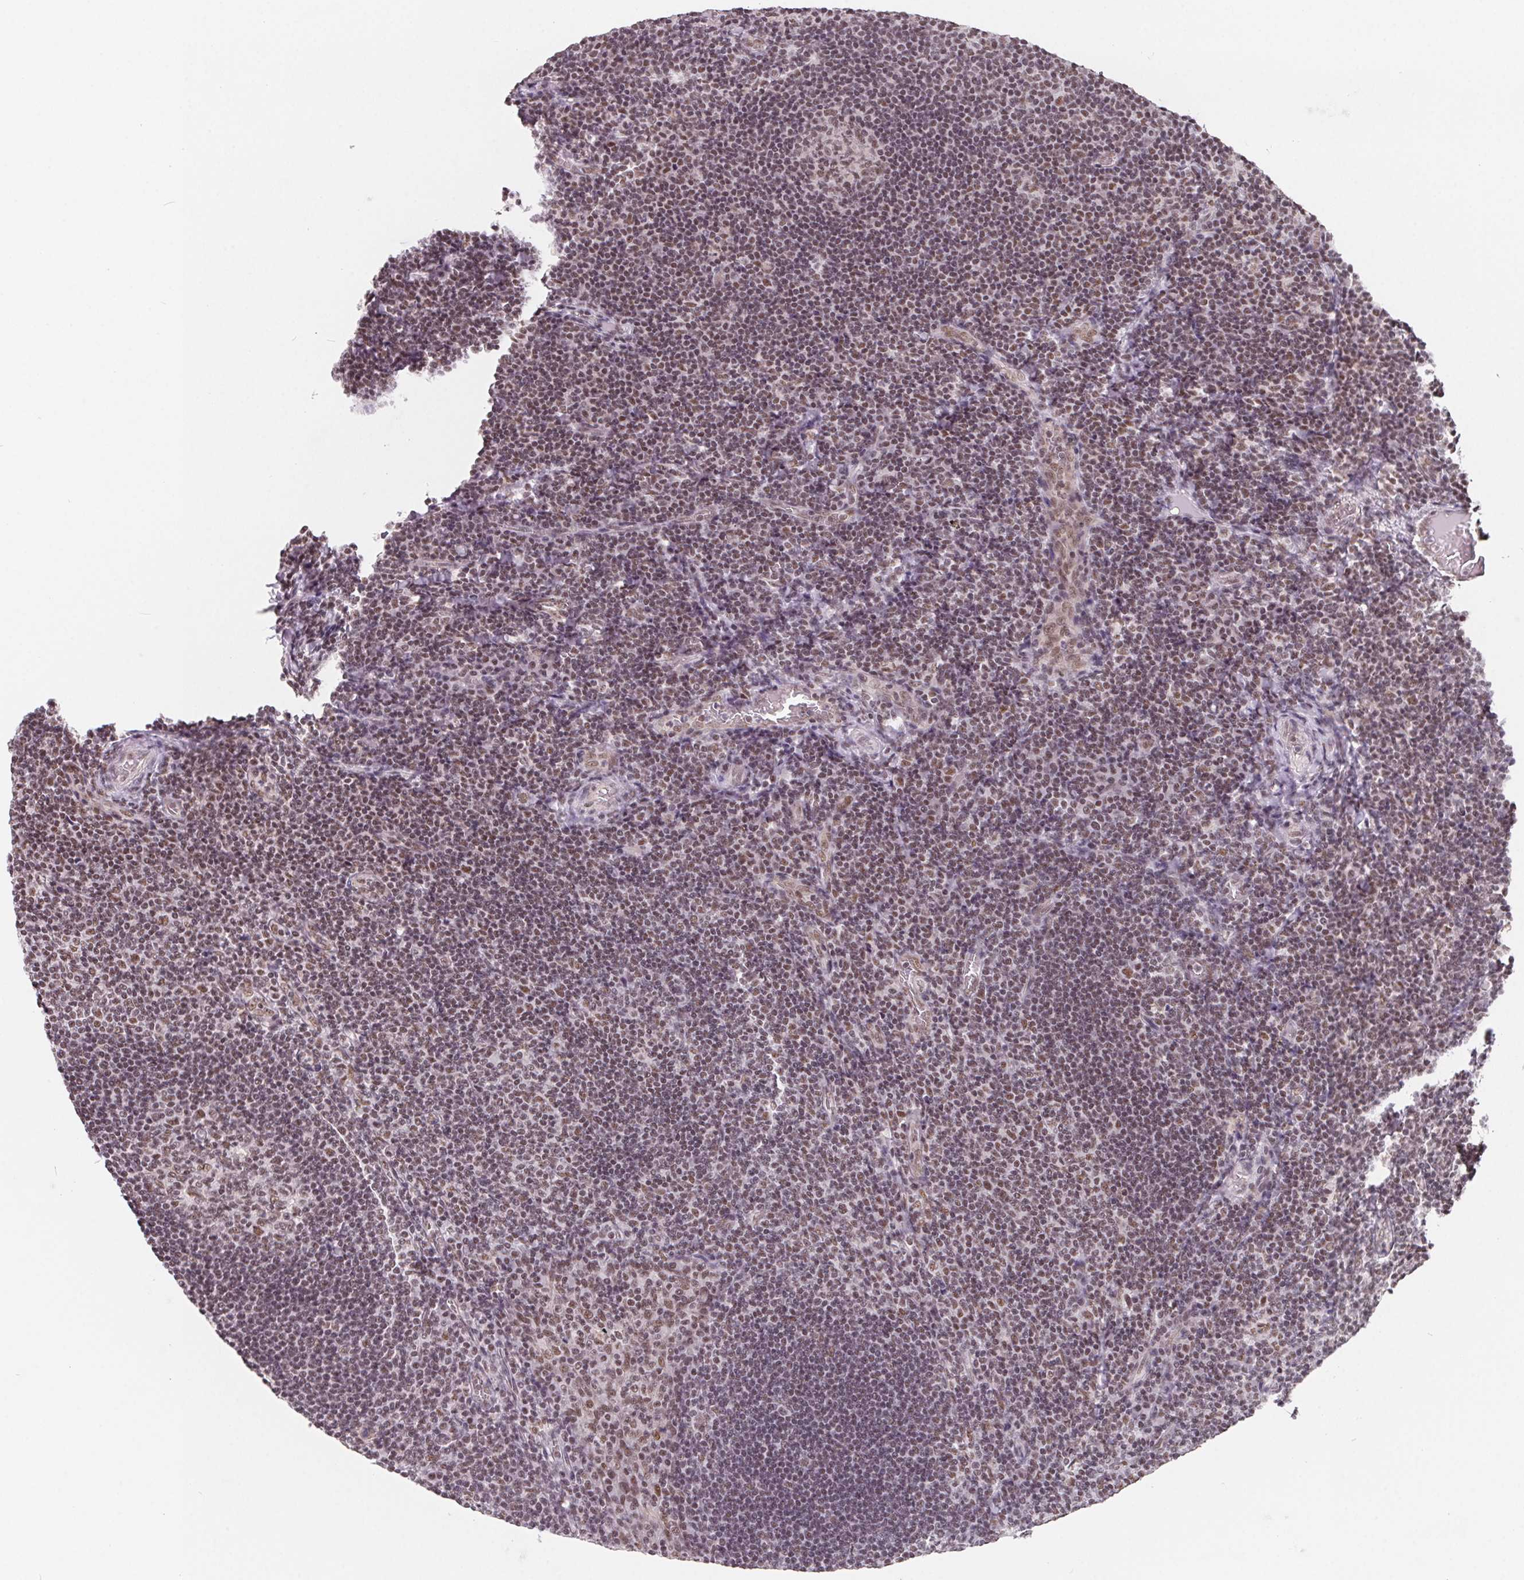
{"staining": {"intensity": "weak", "quantity": ">75%", "location": "nuclear"}, "tissue": "tonsil", "cell_type": "Germinal center cells", "image_type": "normal", "snomed": [{"axis": "morphology", "description": "Normal tissue, NOS"}, {"axis": "topography", "description": "Tonsil"}], "caption": "The immunohistochemical stain labels weak nuclear positivity in germinal center cells of benign tonsil. Using DAB (brown) and hematoxylin (blue) stains, captured at high magnification using brightfield microscopy.", "gene": "TCERG1", "patient": {"sex": "male", "age": 17}}